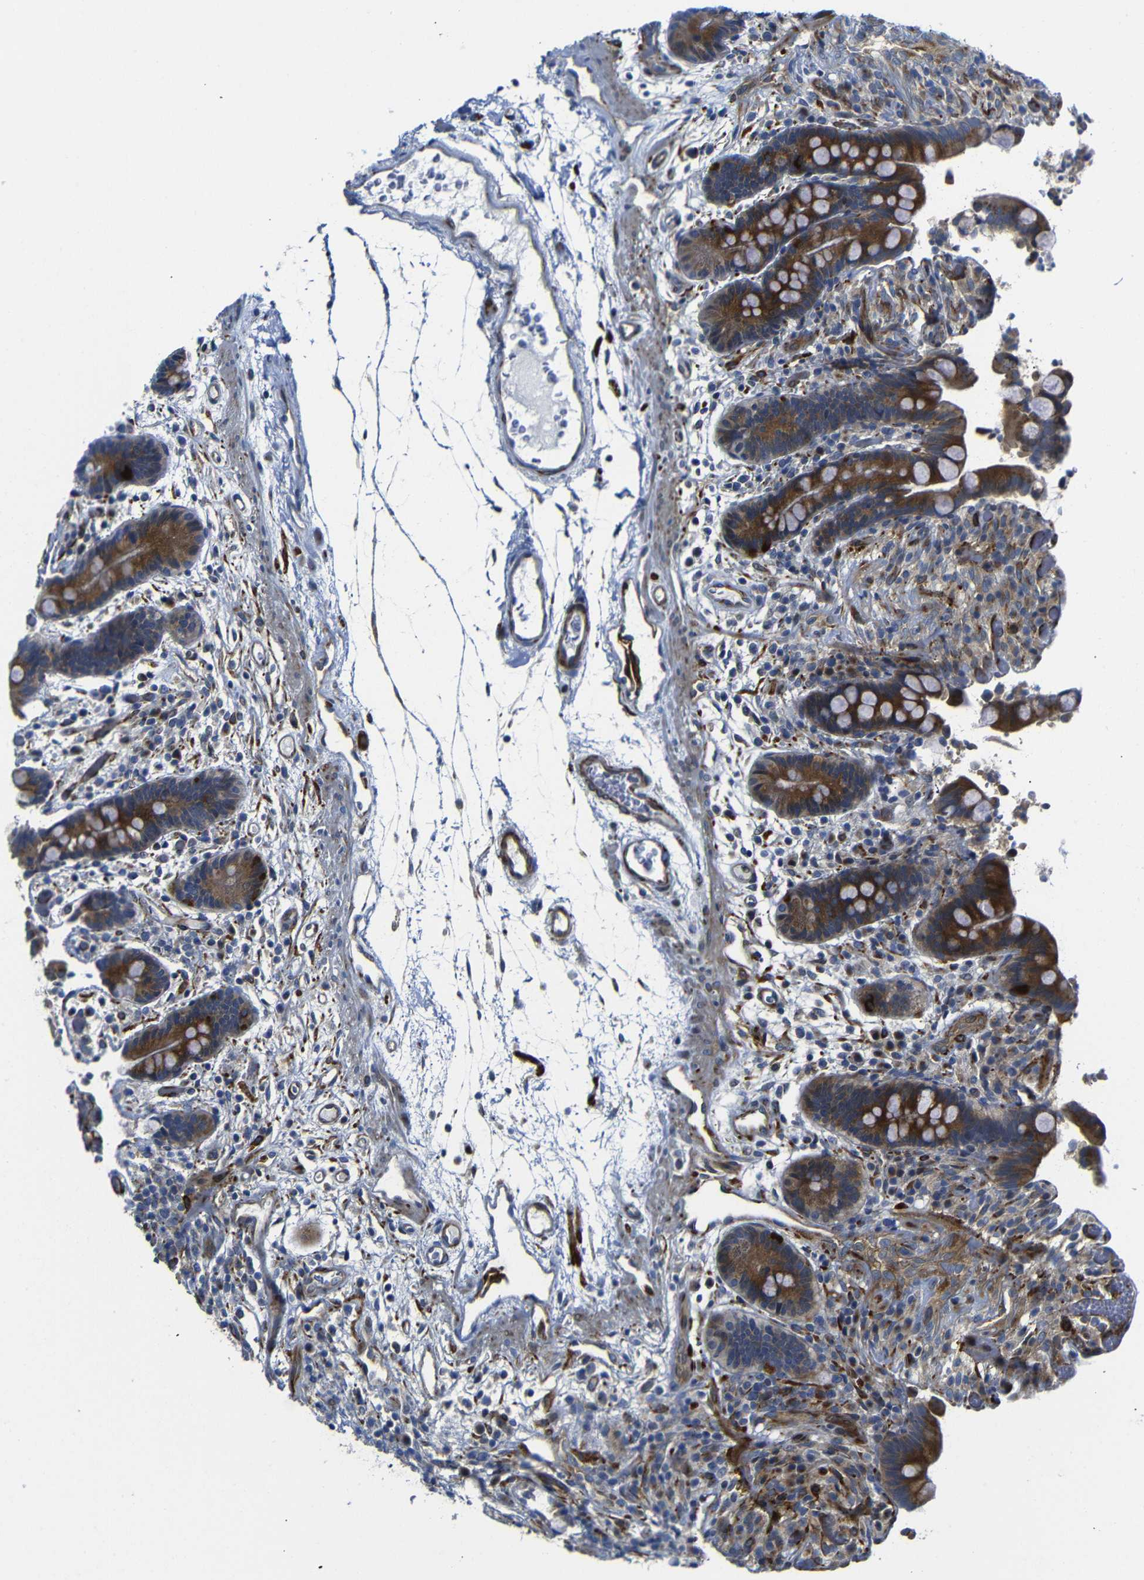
{"staining": {"intensity": "moderate", "quantity": ">75%", "location": "cytoplasmic/membranous"}, "tissue": "colon", "cell_type": "Endothelial cells", "image_type": "normal", "snomed": [{"axis": "morphology", "description": "Normal tissue, NOS"}, {"axis": "topography", "description": "Colon"}], "caption": "Immunohistochemical staining of unremarkable colon exhibits >75% levels of moderate cytoplasmic/membranous protein staining in about >75% of endothelial cells. The protein of interest is shown in brown color, while the nuclei are stained blue.", "gene": "PARP14", "patient": {"sex": "male", "age": 73}}